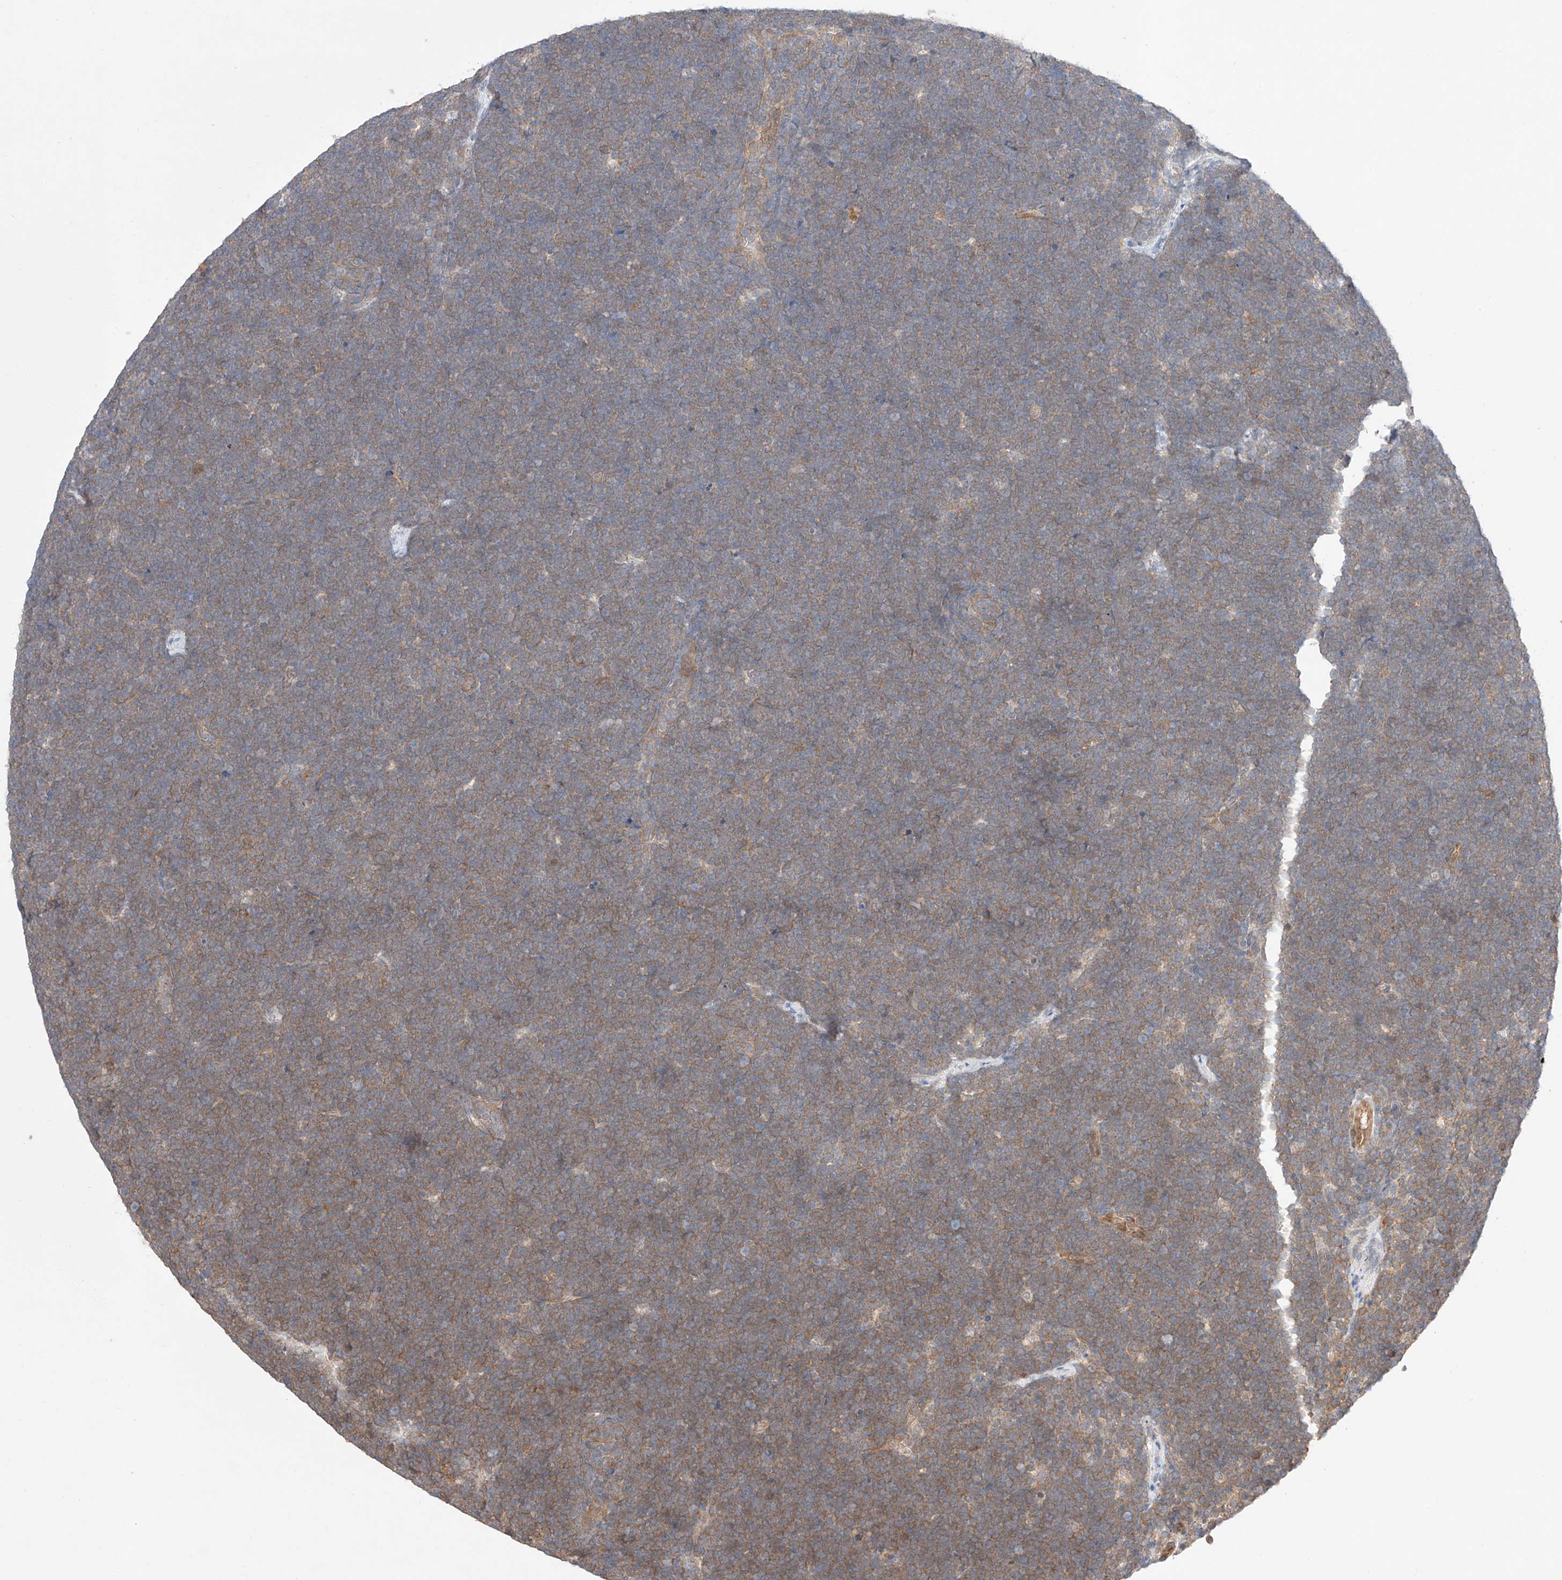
{"staining": {"intensity": "weak", "quantity": "25%-75%", "location": "cytoplasmic/membranous"}, "tissue": "lymphoma", "cell_type": "Tumor cells", "image_type": "cancer", "snomed": [{"axis": "morphology", "description": "Malignant lymphoma, non-Hodgkin's type, High grade"}, {"axis": "topography", "description": "Lymph node"}], "caption": "IHC (DAB) staining of high-grade malignant lymphoma, non-Hodgkin's type demonstrates weak cytoplasmic/membranous protein staining in about 25%-75% of tumor cells.", "gene": "ZNF124", "patient": {"sex": "male", "age": 13}}